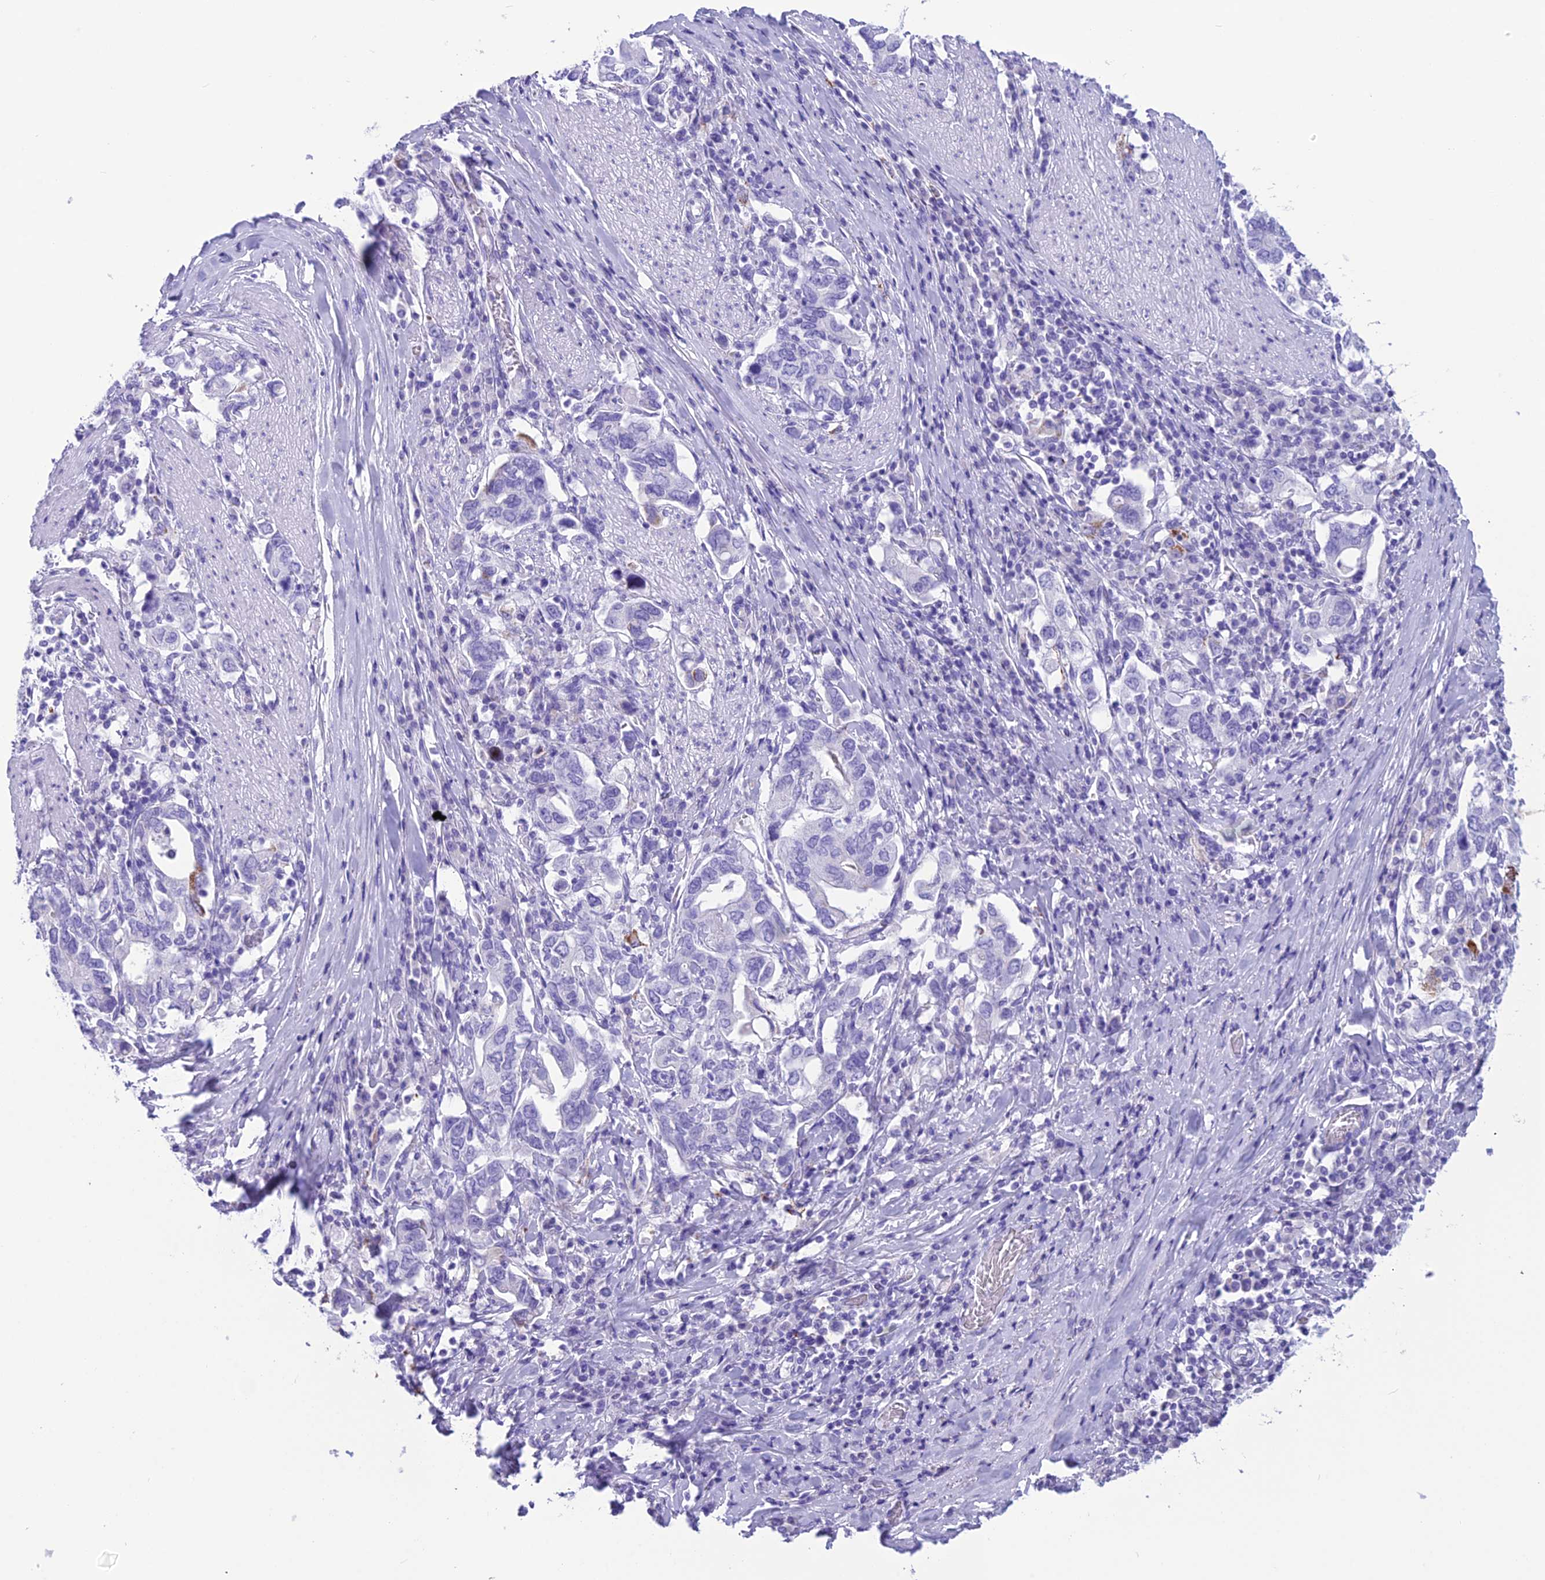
{"staining": {"intensity": "negative", "quantity": "none", "location": "none"}, "tissue": "stomach cancer", "cell_type": "Tumor cells", "image_type": "cancer", "snomed": [{"axis": "morphology", "description": "Adenocarcinoma, NOS"}, {"axis": "topography", "description": "Stomach, upper"}, {"axis": "topography", "description": "Stomach"}], "caption": "An immunohistochemistry photomicrograph of adenocarcinoma (stomach) is shown. There is no staining in tumor cells of adenocarcinoma (stomach). The staining was performed using DAB (3,3'-diaminobenzidine) to visualize the protein expression in brown, while the nuclei were stained in blue with hematoxylin (Magnification: 20x).", "gene": "TRAM1L1", "patient": {"sex": "male", "age": 62}}